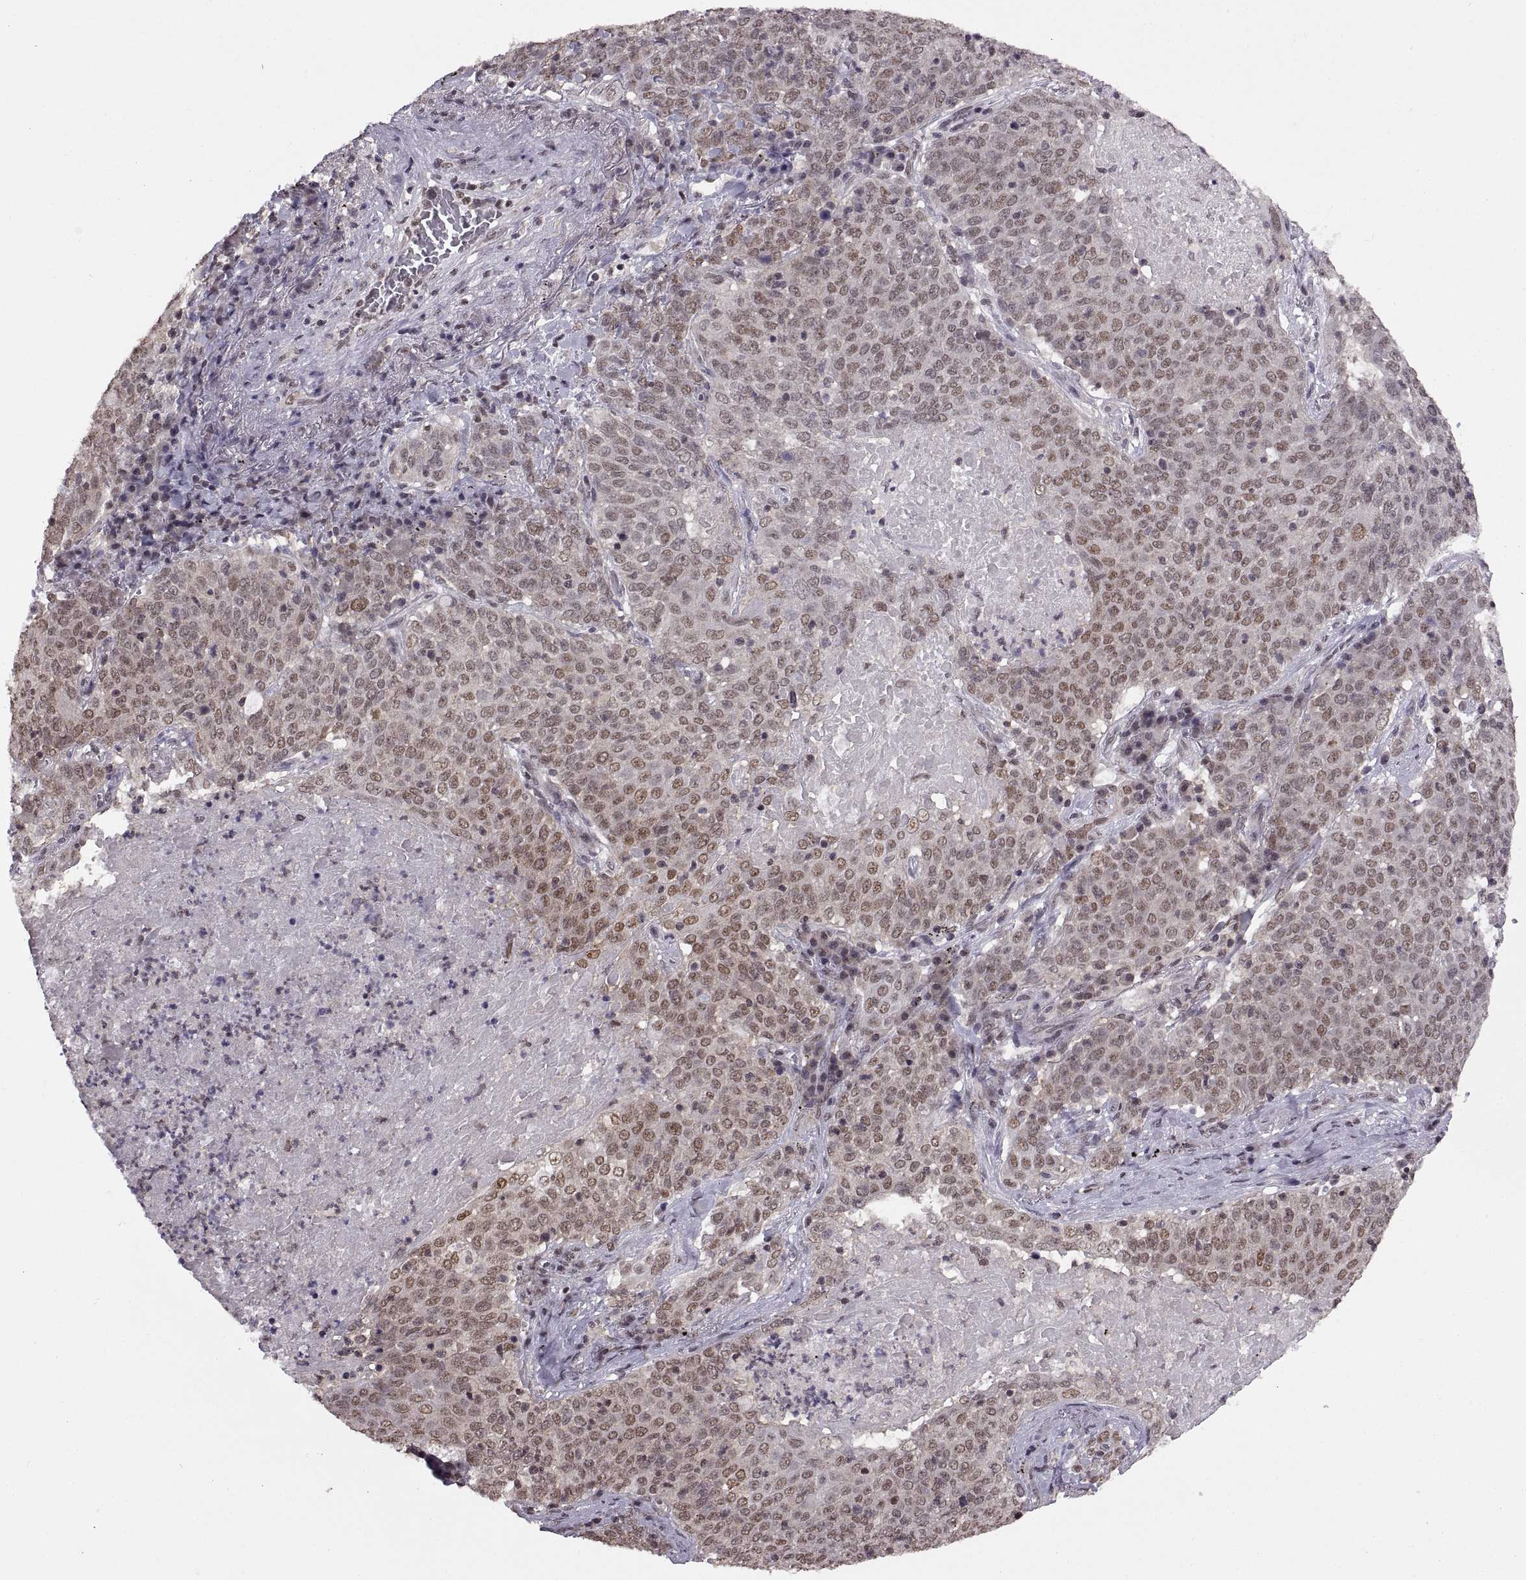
{"staining": {"intensity": "moderate", "quantity": "25%-75%", "location": "nuclear"}, "tissue": "lung cancer", "cell_type": "Tumor cells", "image_type": "cancer", "snomed": [{"axis": "morphology", "description": "Squamous cell carcinoma, NOS"}, {"axis": "topography", "description": "Lung"}], "caption": "High-power microscopy captured an immunohistochemistry (IHC) image of squamous cell carcinoma (lung), revealing moderate nuclear positivity in about 25%-75% of tumor cells. (DAB IHC, brown staining for protein, blue staining for nuclei).", "gene": "INTS3", "patient": {"sex": "male", "age": 82}}